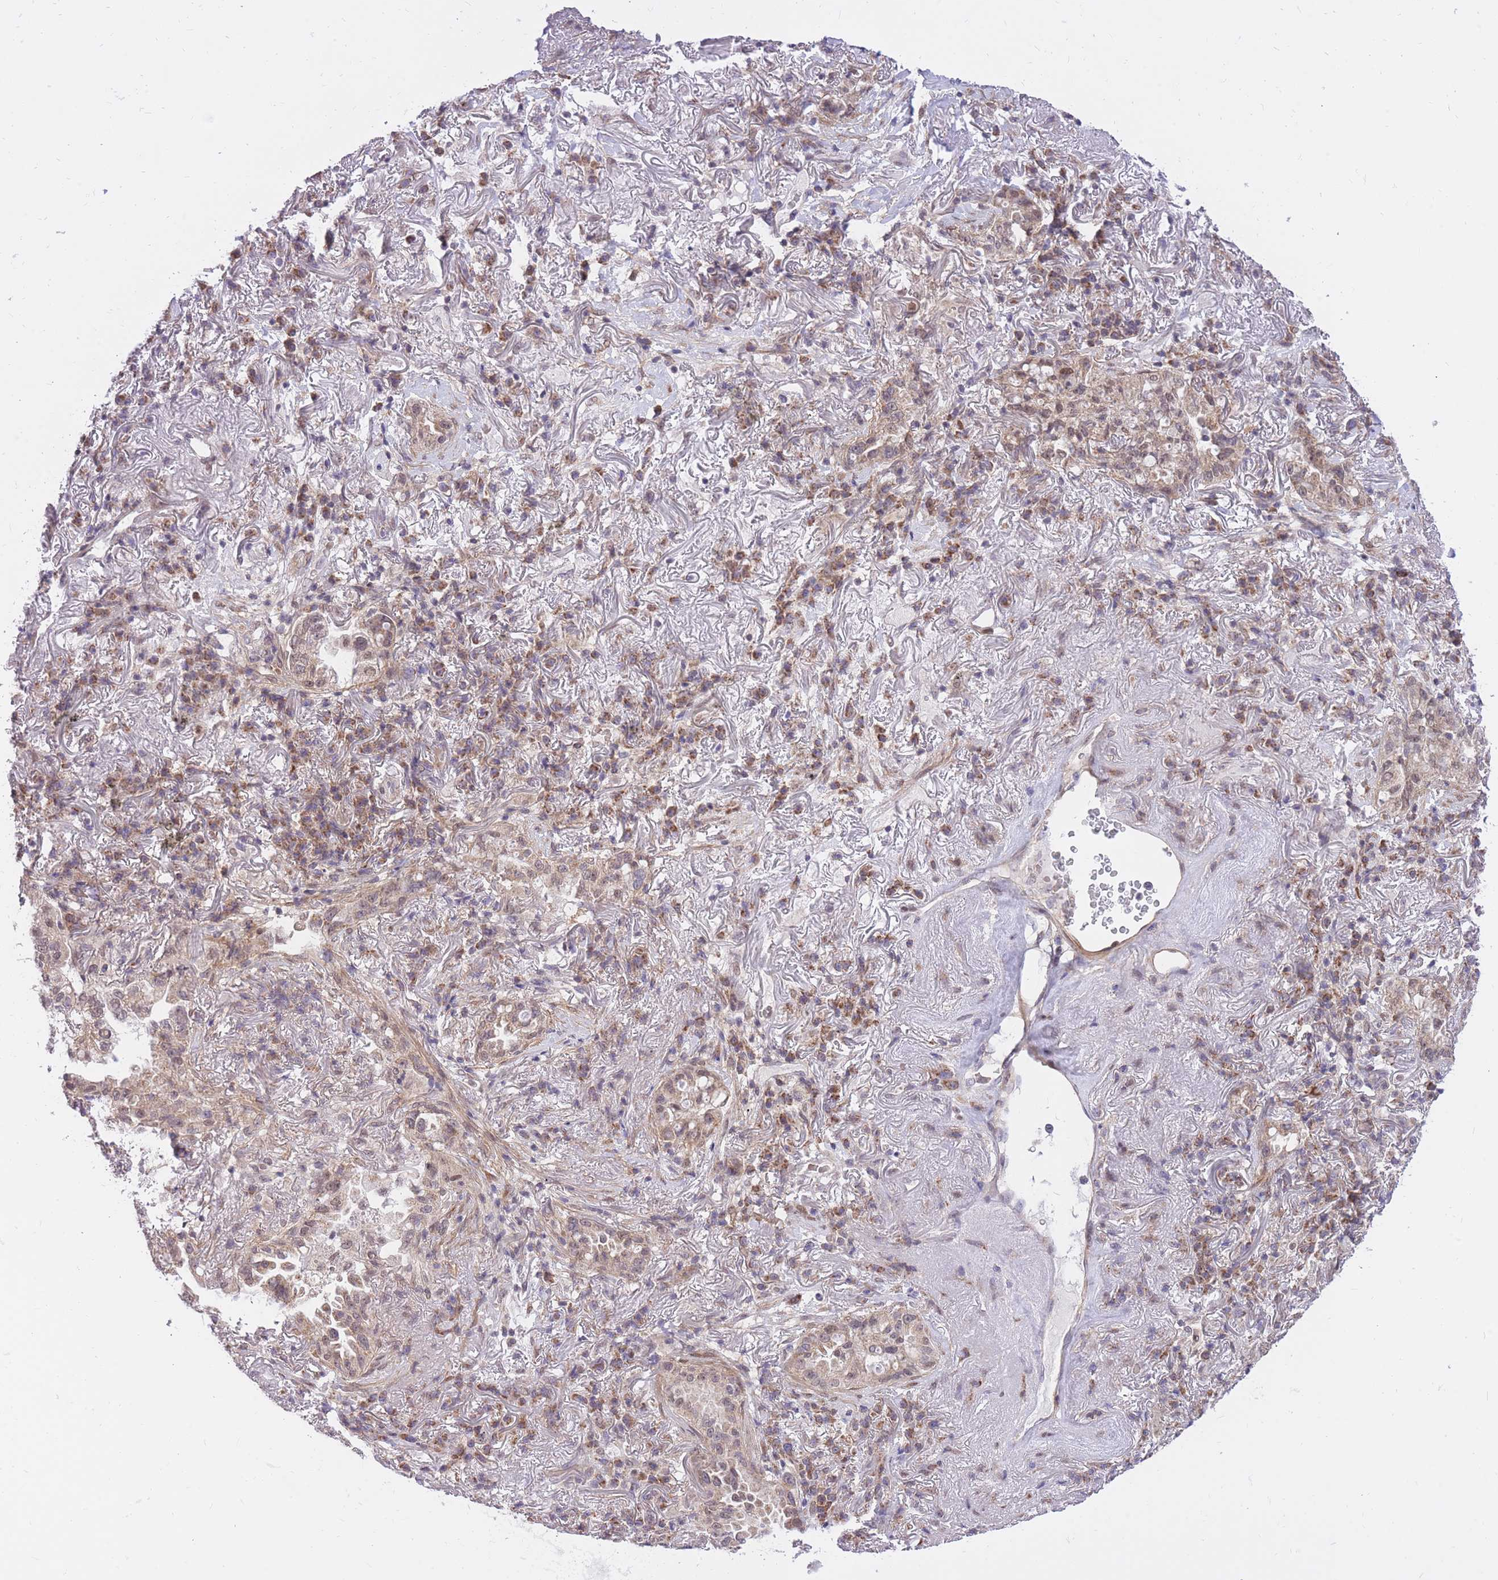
{"staining": {"intensity": "weak", "quantity": "25%-75%", "location": "cytoplasmic/membranous"}, "tissue": "lung cancer", "cell_type": "Tumor cells", "image_type": "cancer", "snomed": [{"axis": "morphology", "description": "Adenocarcinoma, NOS"}, {"axis": "topography", "description": "Lung"}], "caption": "Protein analysis of lung cancer (adenocarcinoma) tissue demonstrates weak cytoplasmic/membranous staining in about 25%-75% of tumor cells.", "gene": "MINDY2", "patient": {"sex": "female", "age": 69}}